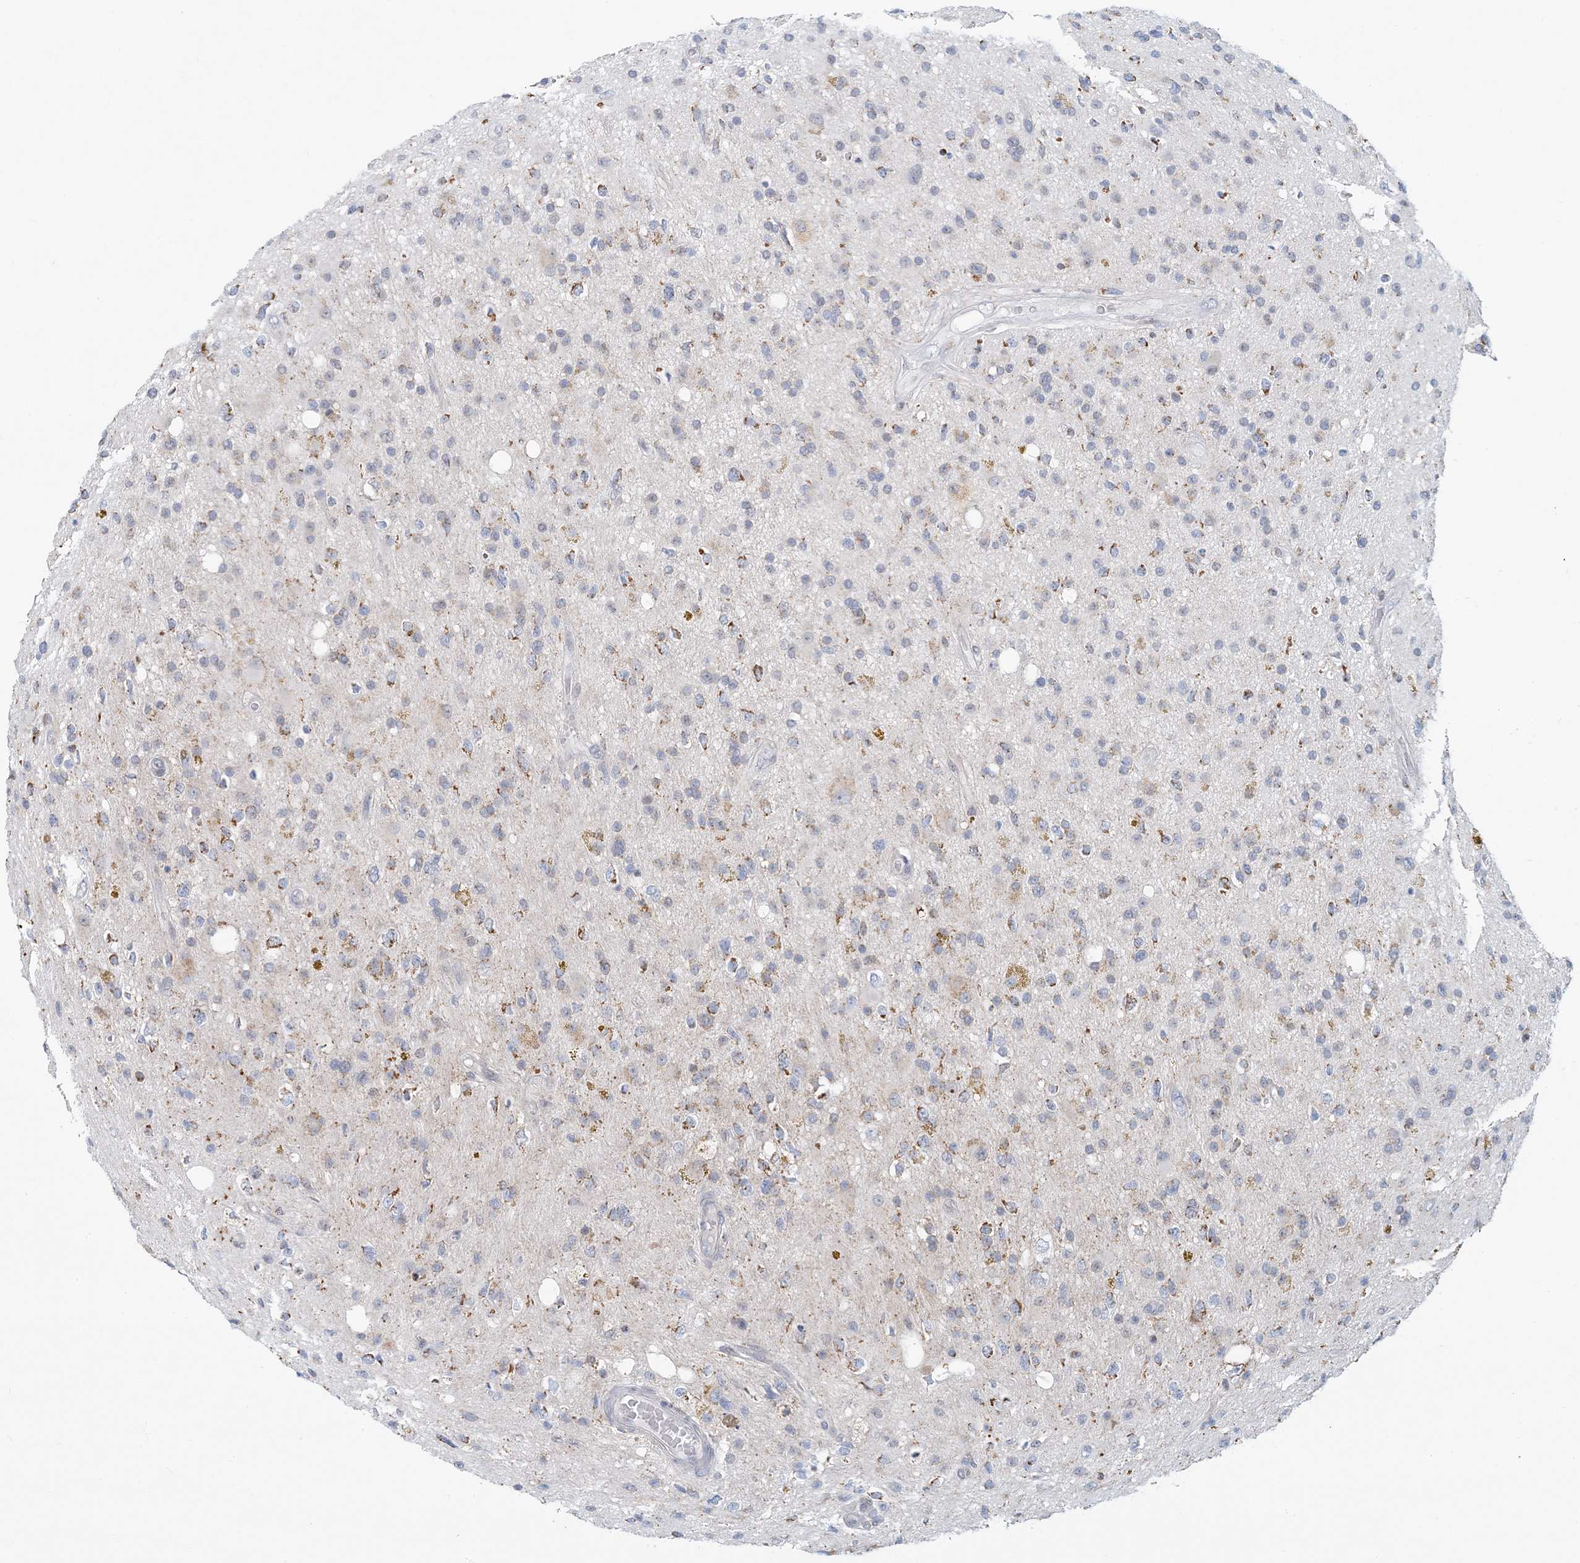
{"staining": {"intensity": "weak", "quantity": "<25%", "location": "cytoplasmic/membranous"}, "tissue": "glioma", "cell_type": "Tumor cells", "image_type": "cancer", "snomed": [{"axis": "morphology", "description": "Glioma, malignant, High grade"}, {"axis": "topography", "description": "Brain"}], "caption": "Malignant glioma (high-grade) stained for a protein using IHC exhibits no positivity tumor cells.", "gene": "BDH1", "patient": {"sex": "male", "age": 33}}